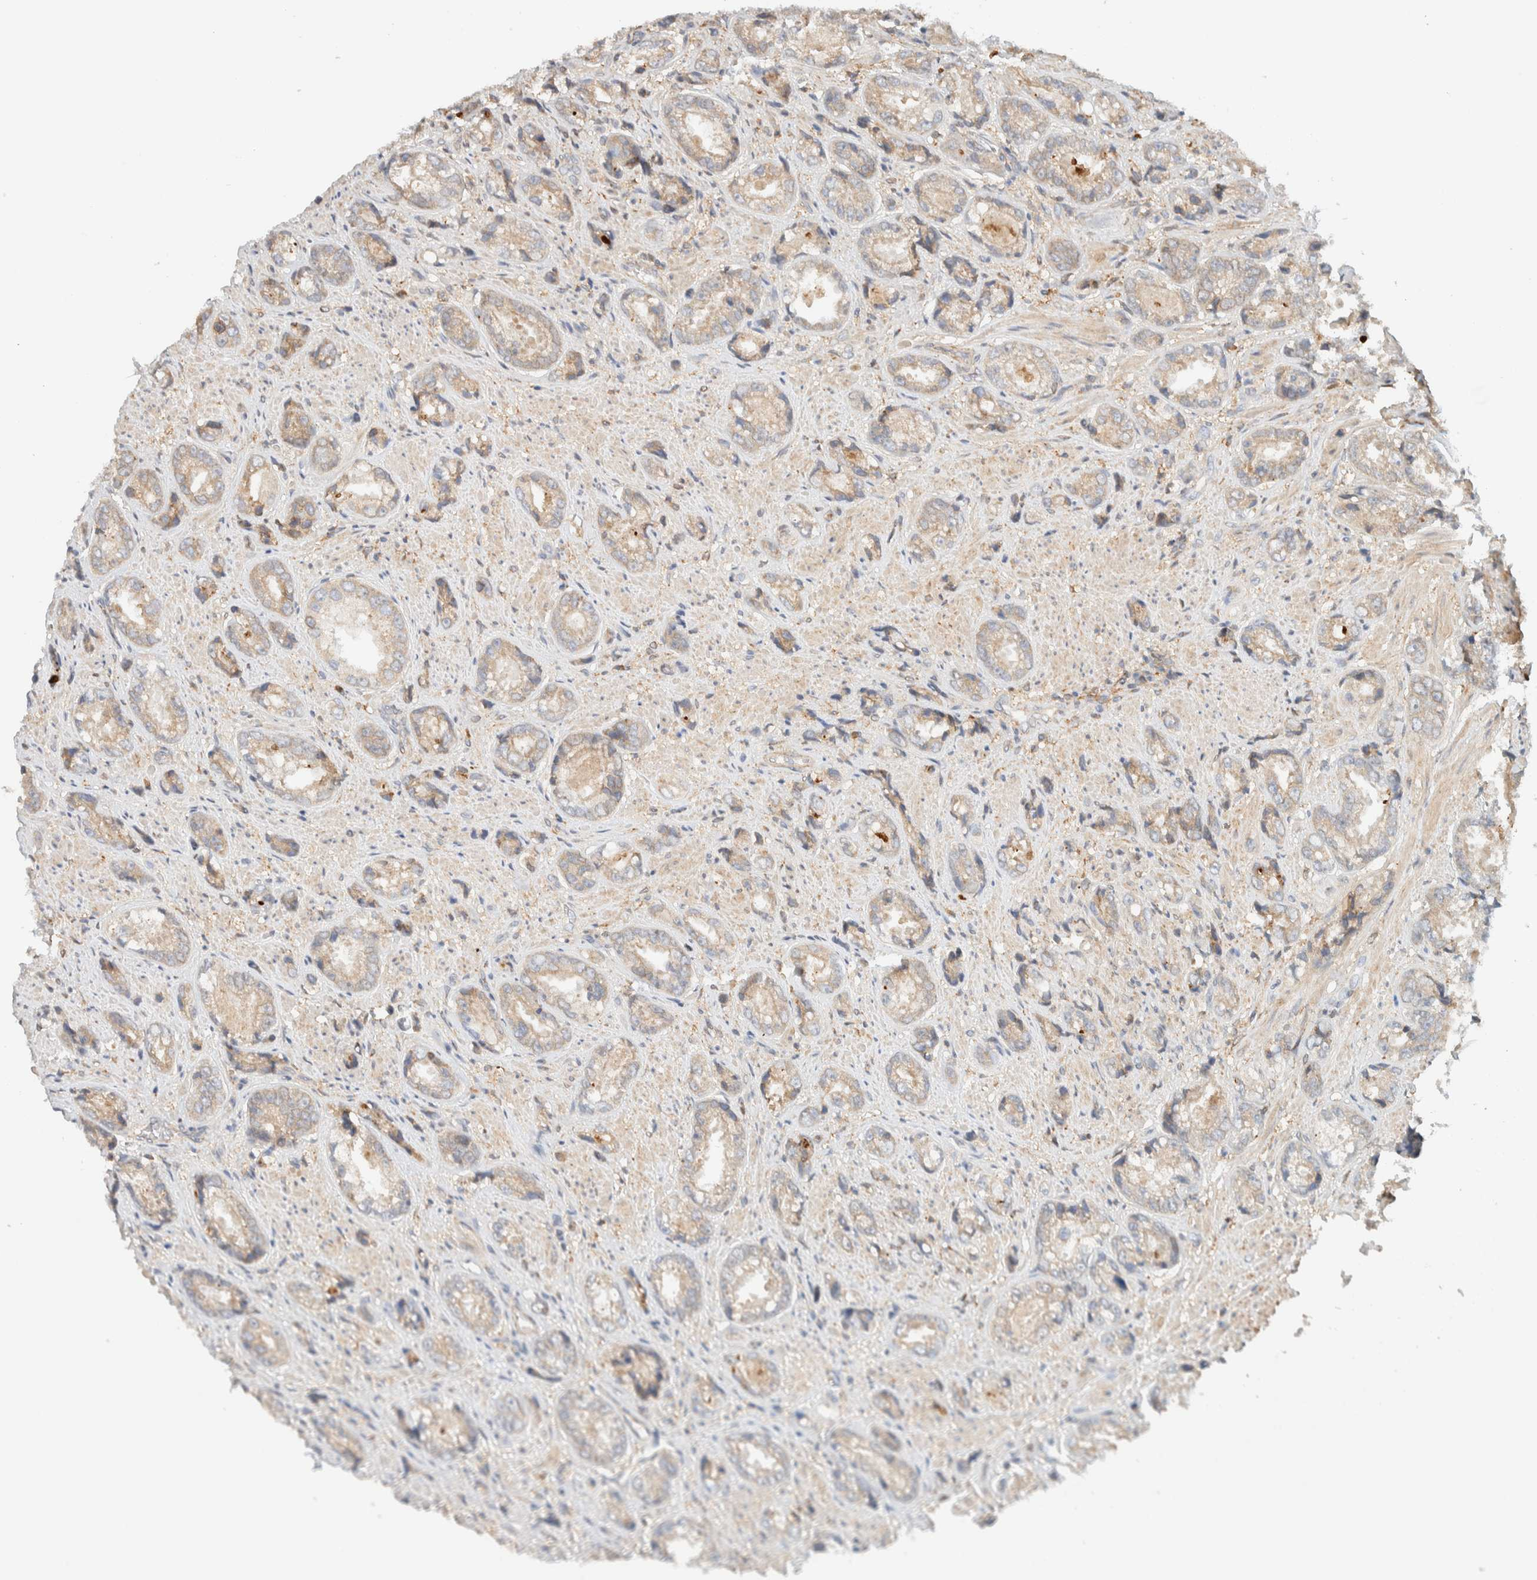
{"staining": {"intensity": "weak", "quantity": "25%-75%", "location": "cytoplasmic/membranous"}, "tissue": "prostate cancer", "cell_type": "Tumor cells", "image_type": "cancer", "snomed": [{"axis": "morphology", "description": "Adenocarcinoma, High grade"}, {"axis": "topography", "description": "Prostate"}], "caption": "Protein expression analysis of human high-grade adenocarcinoma (prostate) reveals weak cytoplasmic/membranous staining in approximately 25%-75% of tumor cells.", "gene": "NT5C", "patient": {"sex": "male", "age": 61}}